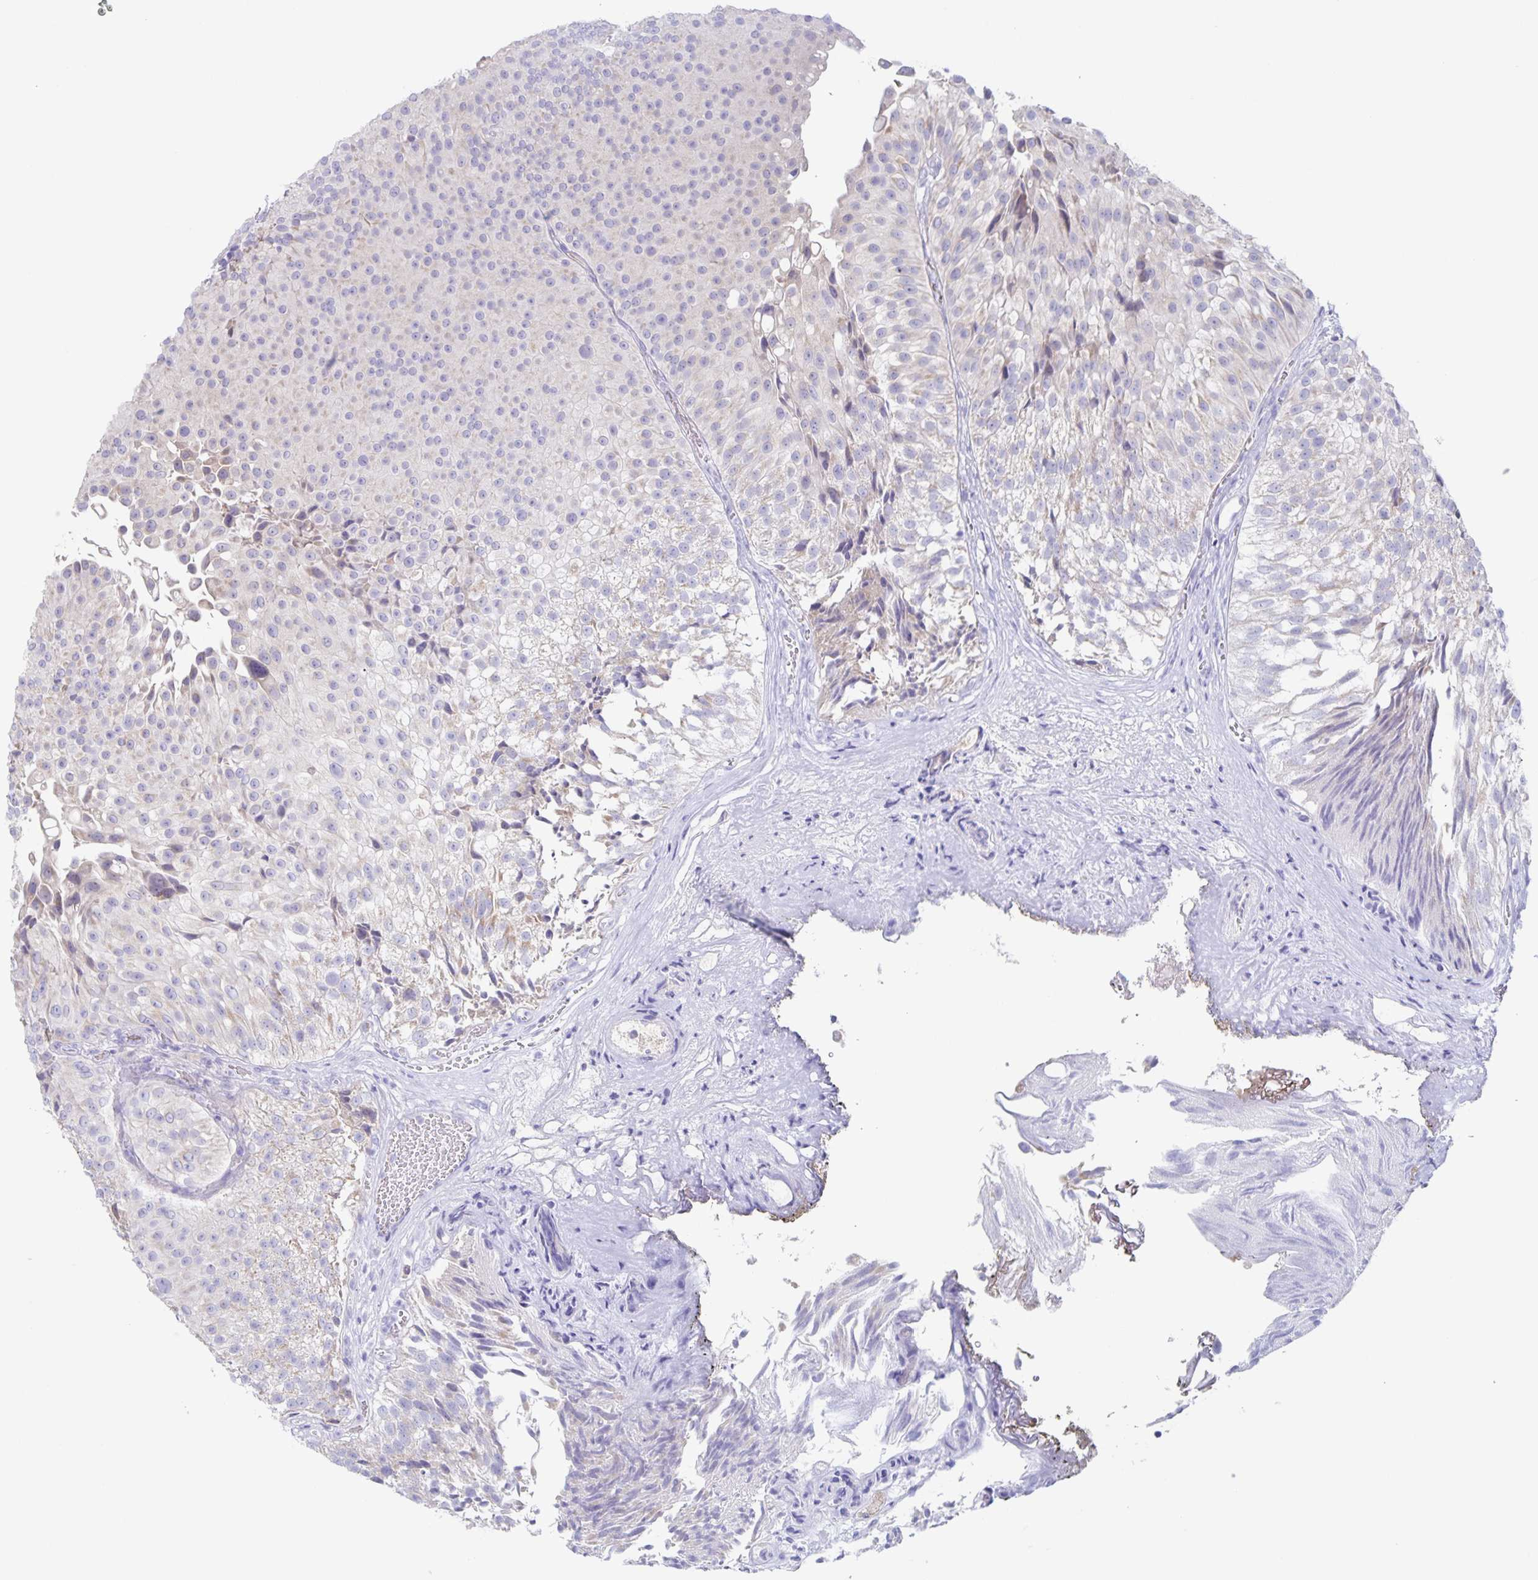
{"staining": {"intensity": "negative", "quantity": "none", "location": "none"}, "tissue": "urothelial cancer", "cell_type": "Tumor cells", "image_type": "cancer", "snomed": [{"axis": "morphology", "description": "Urothelial carcinoma, Low grade"}, {"axis": "topography", "description": "Urinary bladder"}], "caption": "IHC of low-grade urothelial carcinoma reveals no positivity in tumor cells.", "gene": "RPL36A", "patient": {"sex": "male", "age": 80}}